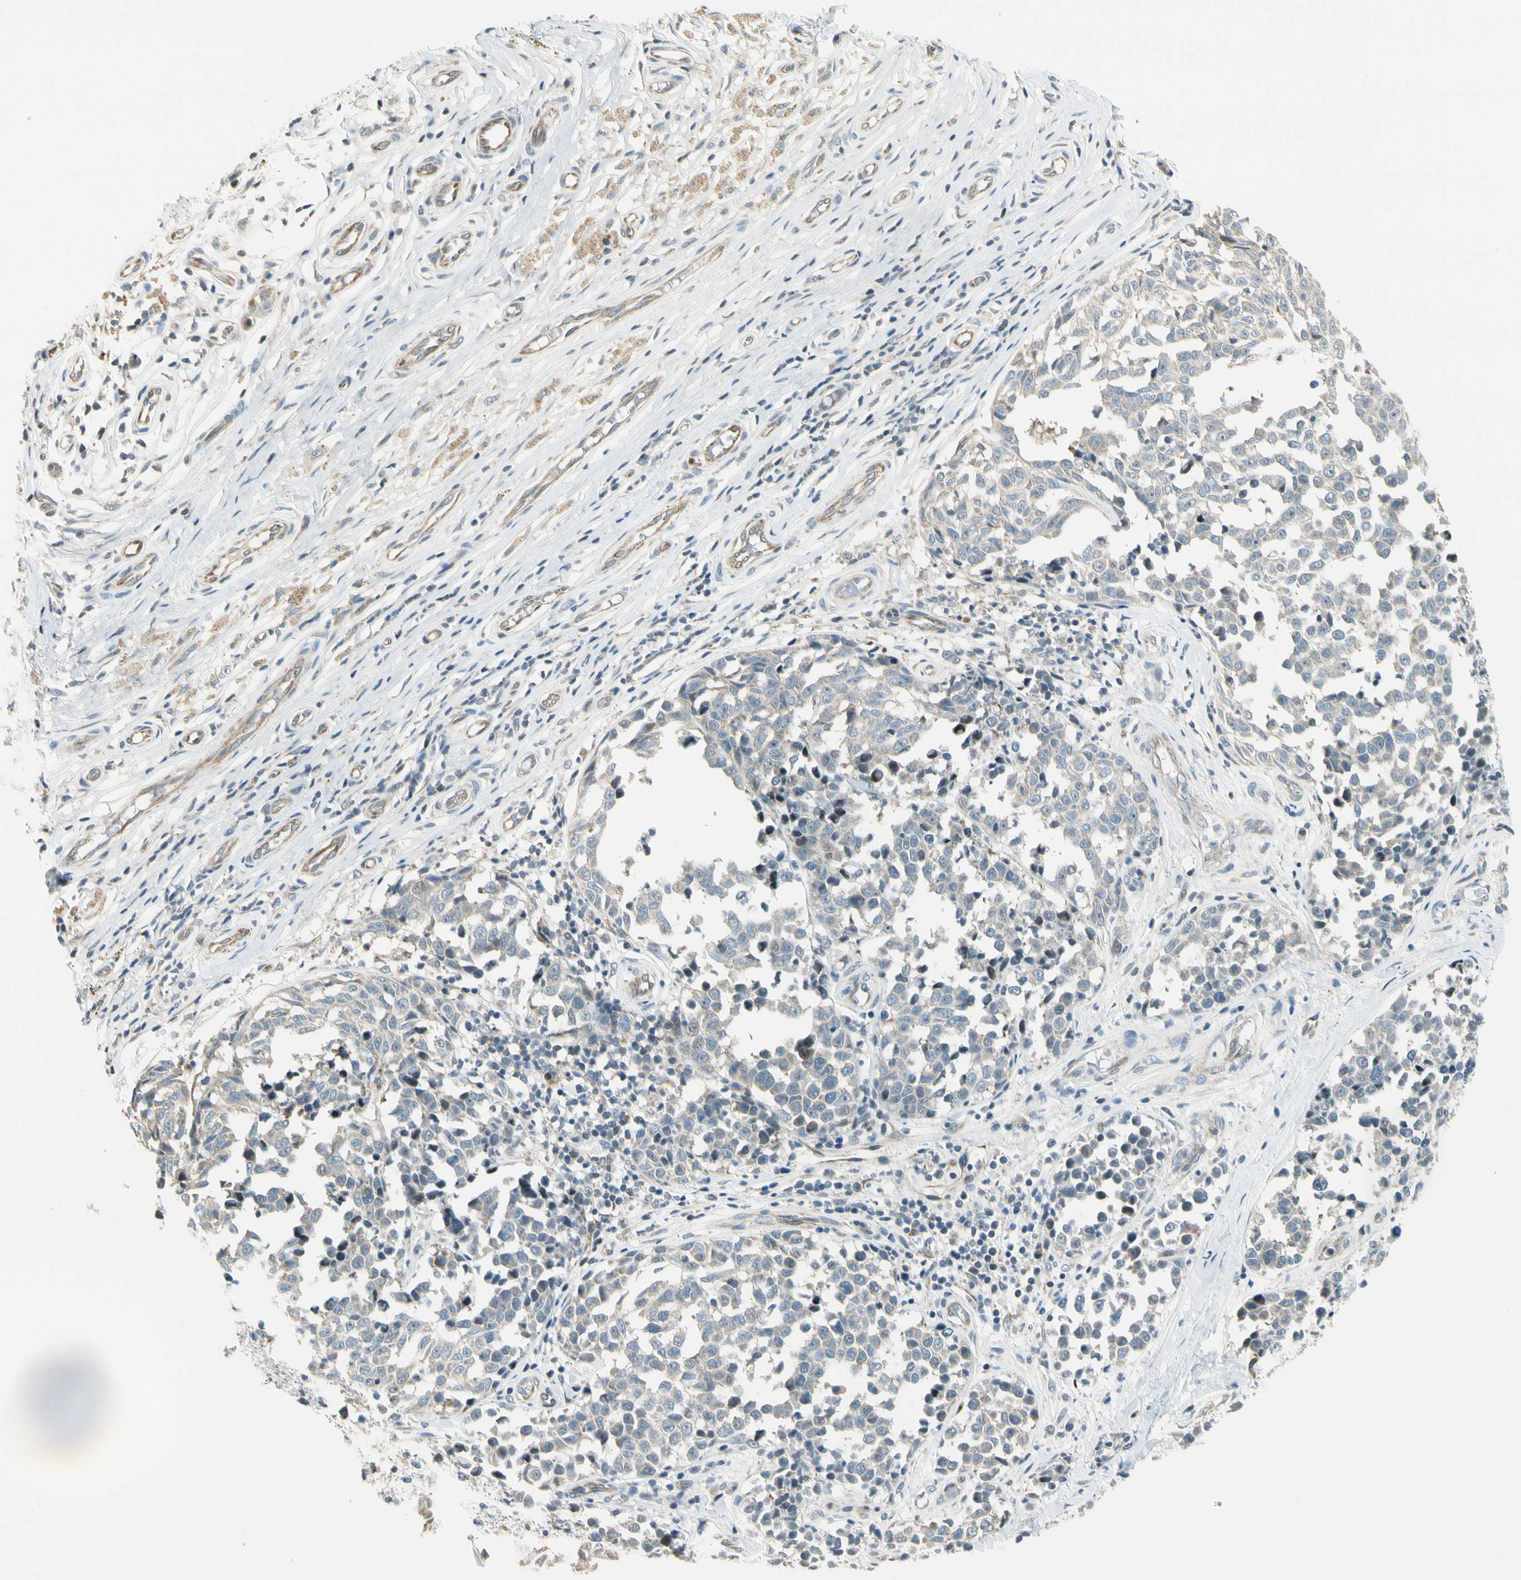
{"staining": {"intensity": "weak", "quantity": "<25%", "location": "cytoplasmic/membranous"}, "tissue": "melanoma", "cell_type": "Tumor cells", "image_type": "cancer", "snomed": [{"axis": "morphology", "description": "Malignant melanoma, NOS"}, {"axis": "topography", "description": "Skin"}], "caption": "IHC histopathology image of neoplastic tissue: human malignant melanoma stained with DAB demonstrates no significant protein staining in tumor cells.", "gene": "SVBP", "patient": {"sex": "female", "age": 64}}